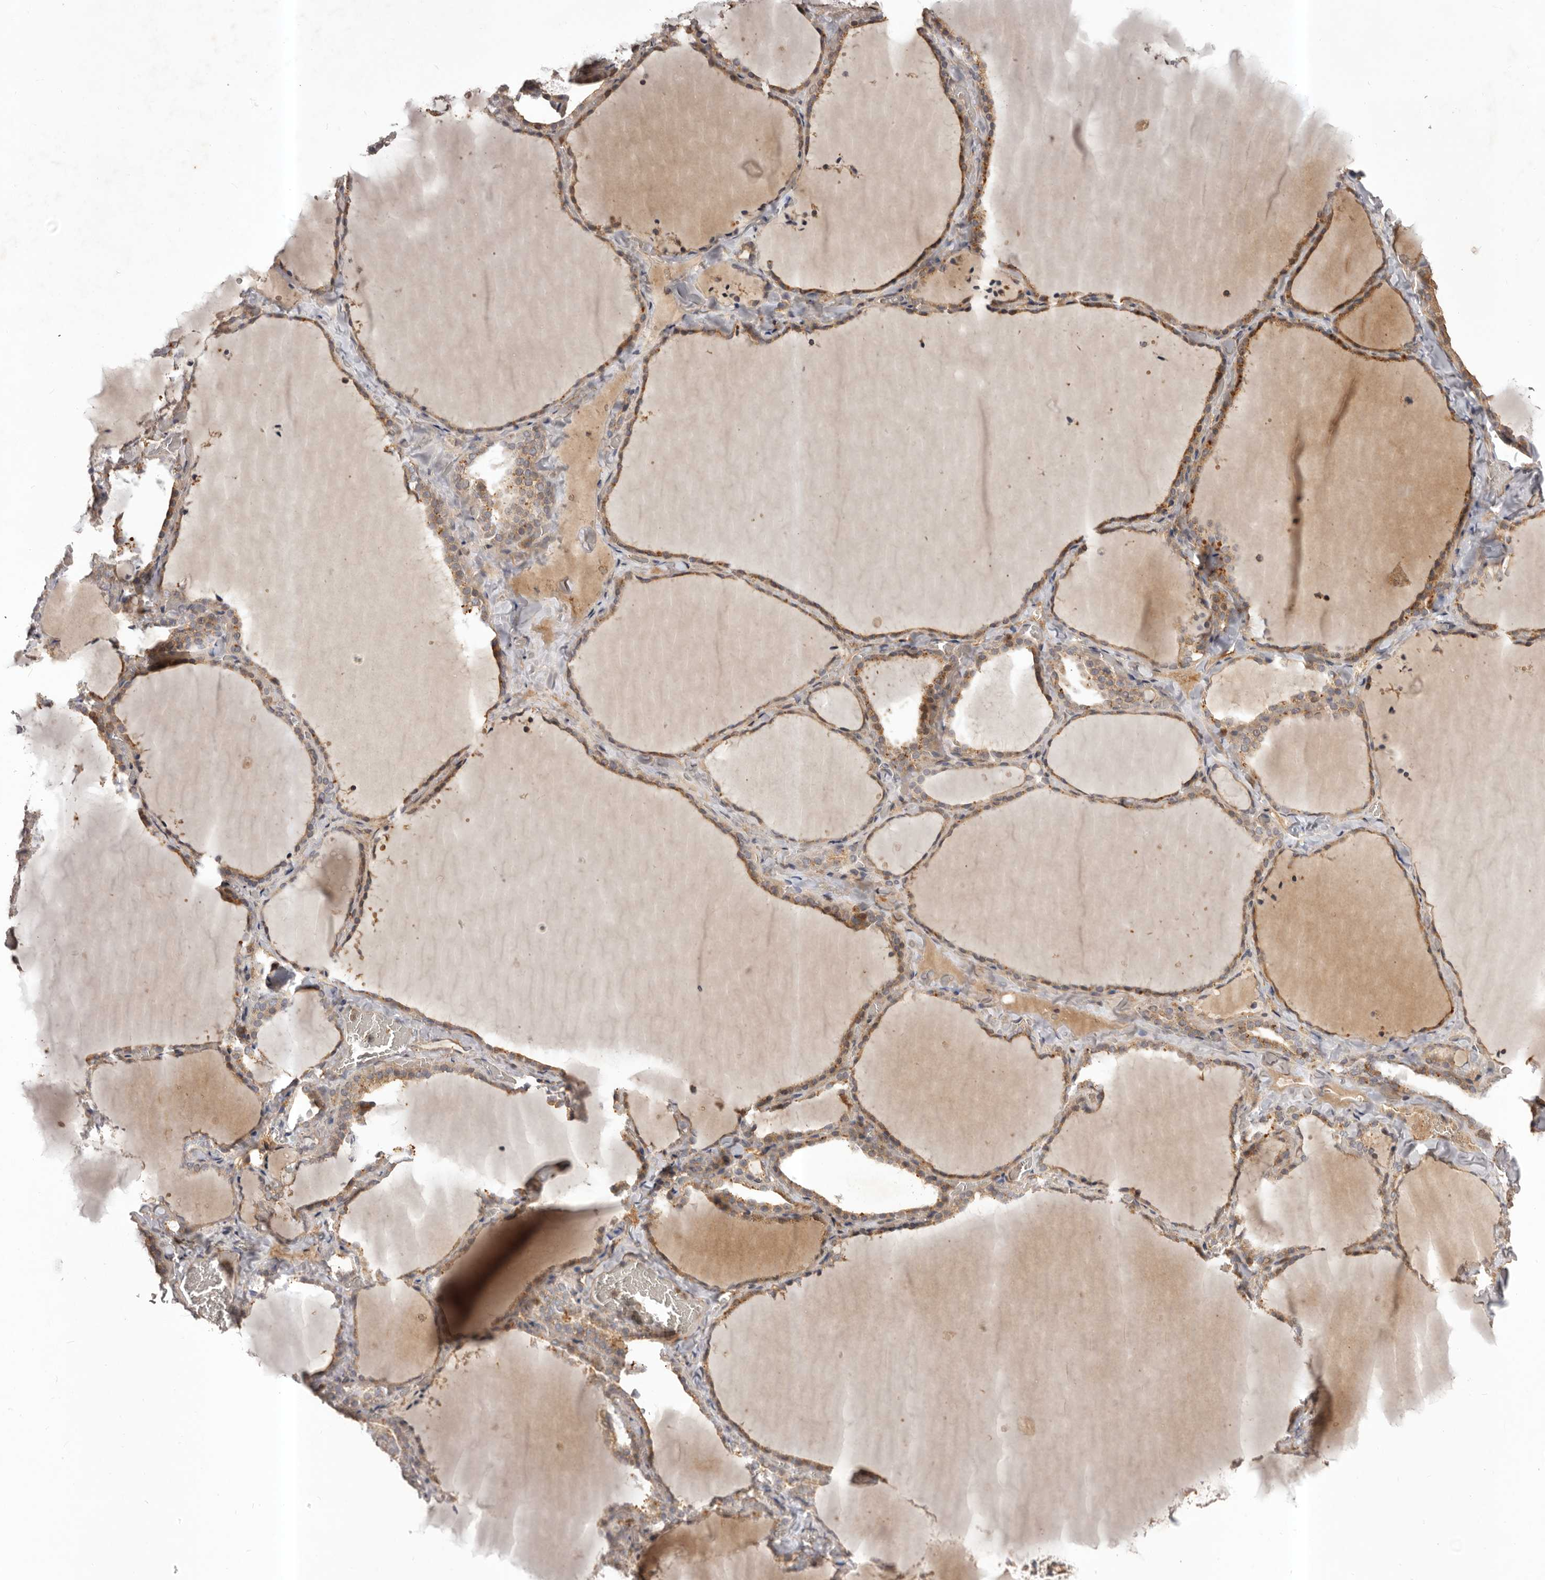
{"staining": {"intensity": "moderate", "quantity": ">75%", "location": "cytoplasmic/membranous"}, "tissue": "thyroid gland", "cell_type": "Glandular cells", "image_type": "normal", "snomed": [{"axis": "morphology", "description": "Normal tissue, NOS"}, {"axis": "topography", "description": "Thyroid gland"}], "caption": "High-magnification brightfield microscopy of normal thyroid gland stained with DAB (3,3'-diaminobenzidine) (brown) and counterstained with hematoxylin (blue). glandular cells exhibit moderate cytoplasmic/membranous positivity is present in approximately>75% of cells.", "gene": "GLIPR2", "patient": {"sex": "female", "age": 22}}